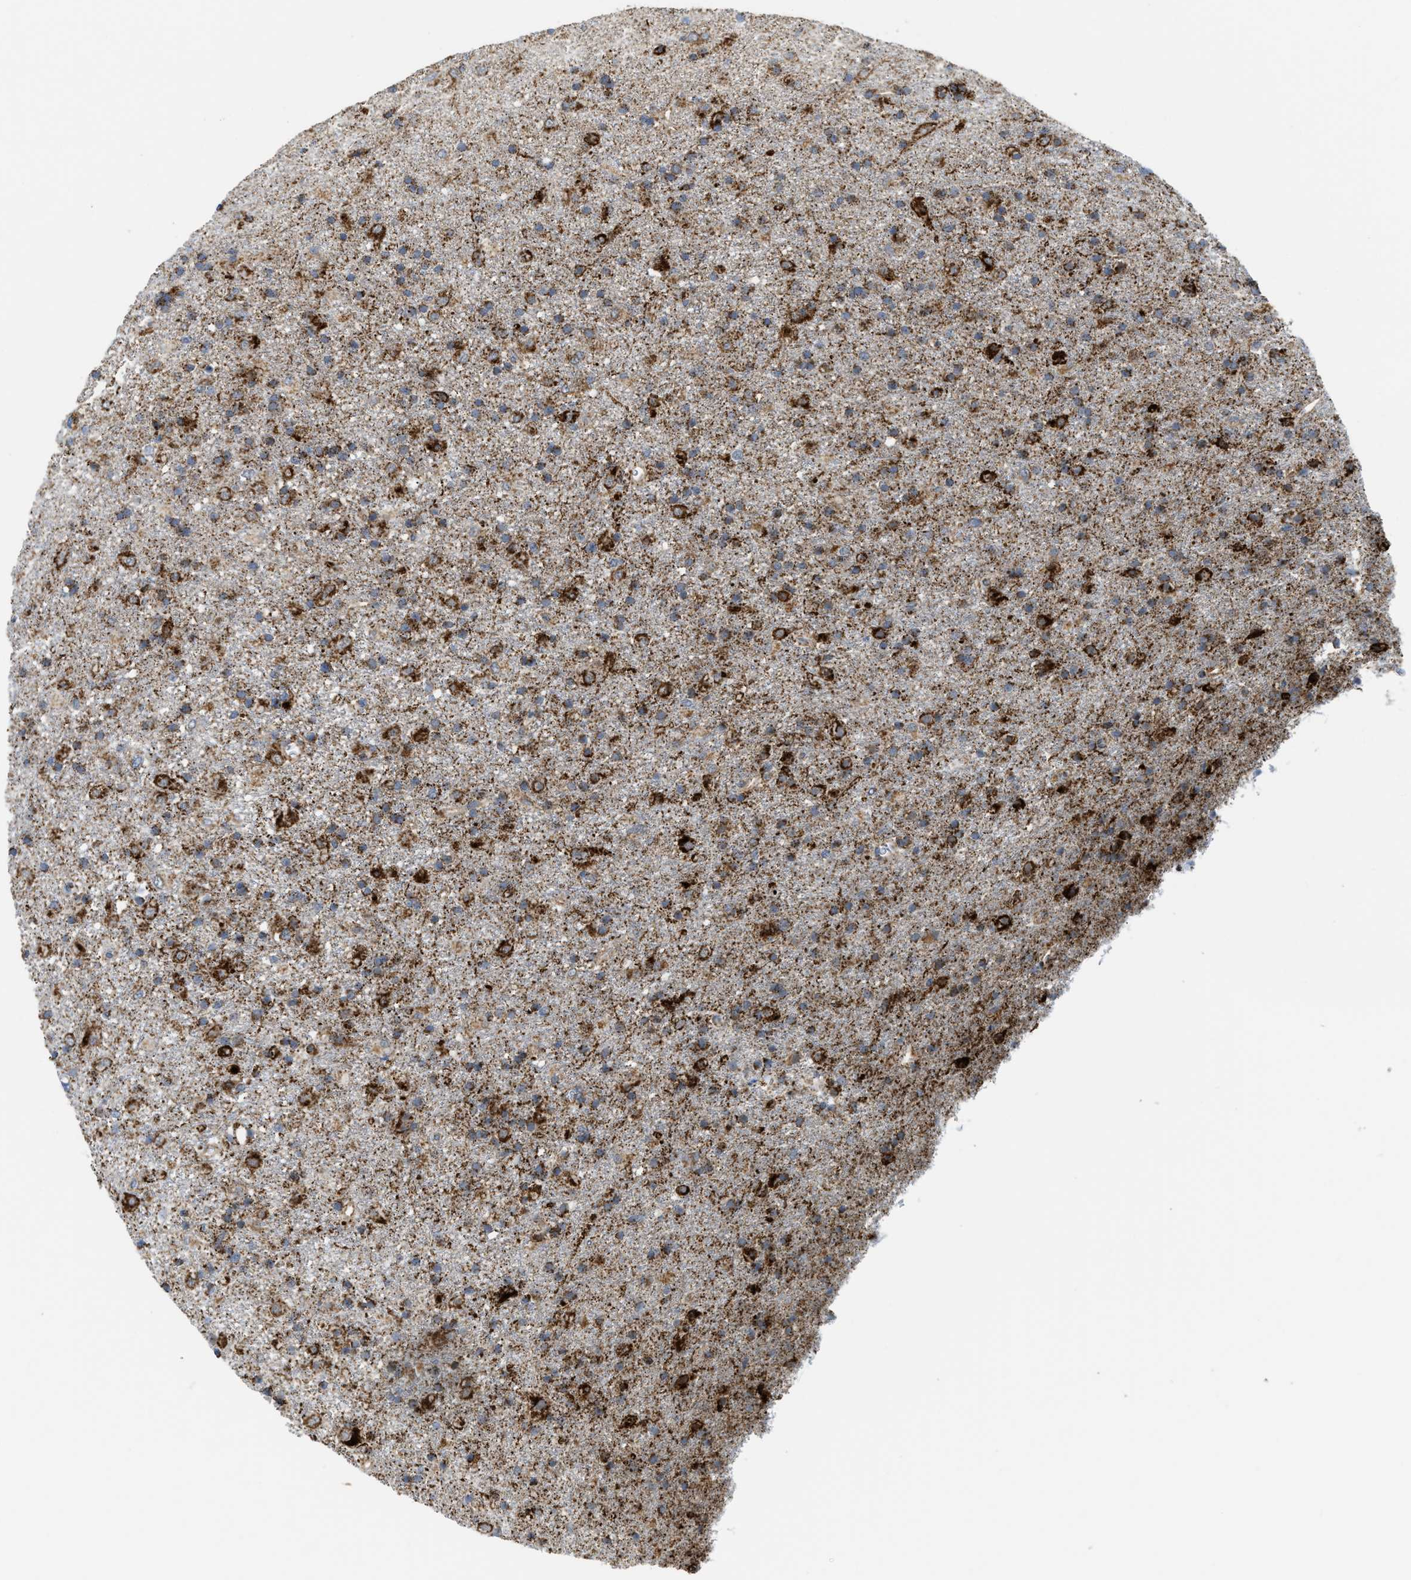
{"staining": {"intensity": "strong", "quantity": ">75%", "location": "cytoplasmic/membranous"}, "tissue": "glioma", "cell_type": "Tumor cells", "image_type": "cancer", "snomed": [{"axis": "morphology", "description": "Glioma, malignant, Low grade"}, {"axis": "topography", "description": "Brain"}], "caption": "Immunohistochemistry micrograph of neoplastic tissue: glioma stained using immunohistochemistry shows high levels of strong protein expression localized specifically in the cytoplasmic/membranous of tumor cells, appearing as a cytoplasmic/membranous brown color.", "gene": "GATD3", "patient": {"sex": "male", "age": 65}}